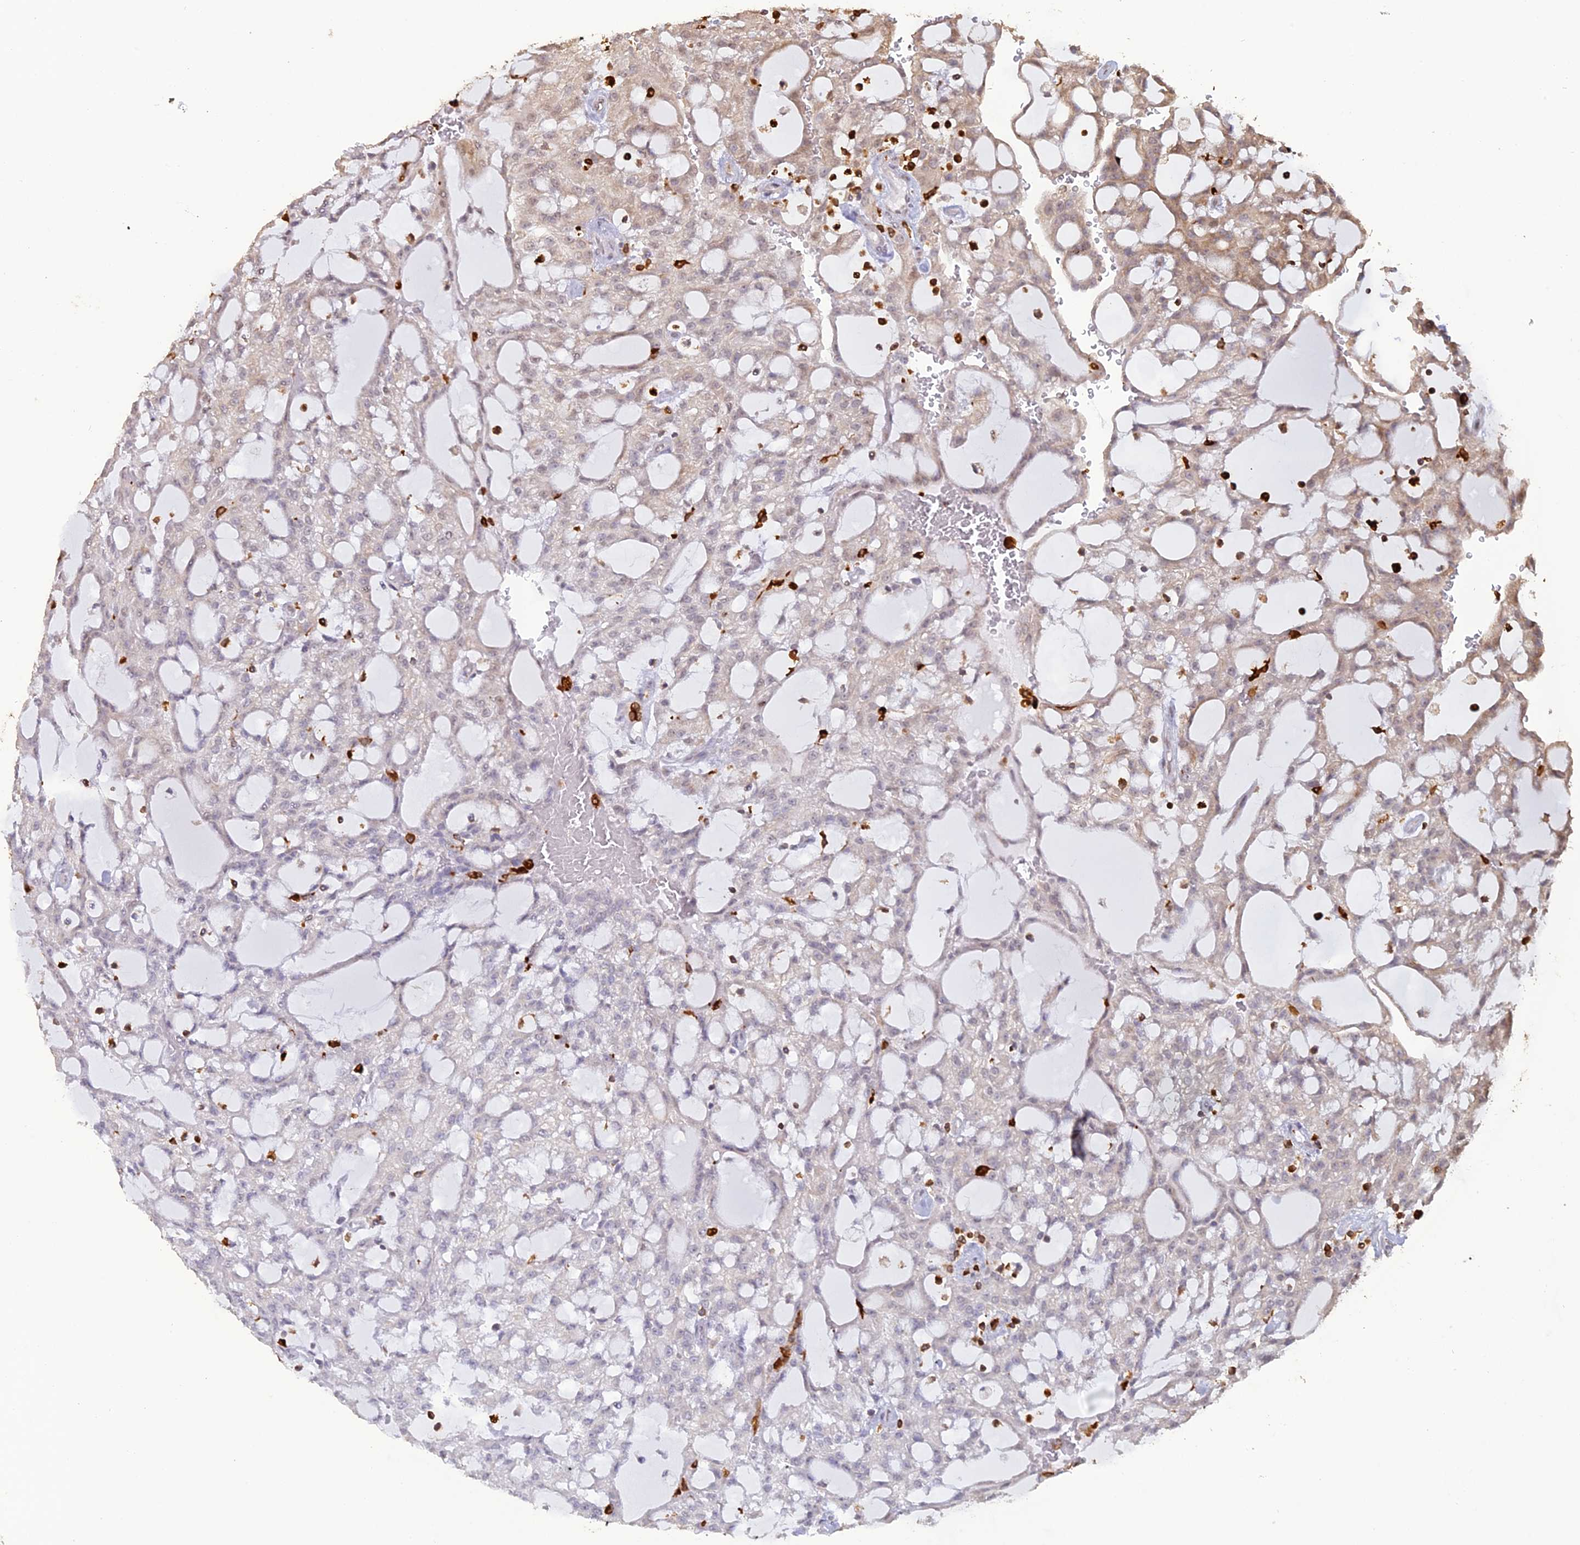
{"staining": {"intensity": "negative", "quantity": "none", "location": "none"}, "tissue": "renal cancer", "cell_type": "Tumor cells", "image_type": "cancer", "snomed": [{"axis": "morphology", "description": "Adenocarcinoma, NOS"}, {"axis": "topography", "description": "Kidney"}], "caption": "Tumor cells are negative for brown protein staining in renal adenocarcinoma.", "gene": "APOBR", "patient": {"sex": "male", "age": 63}}